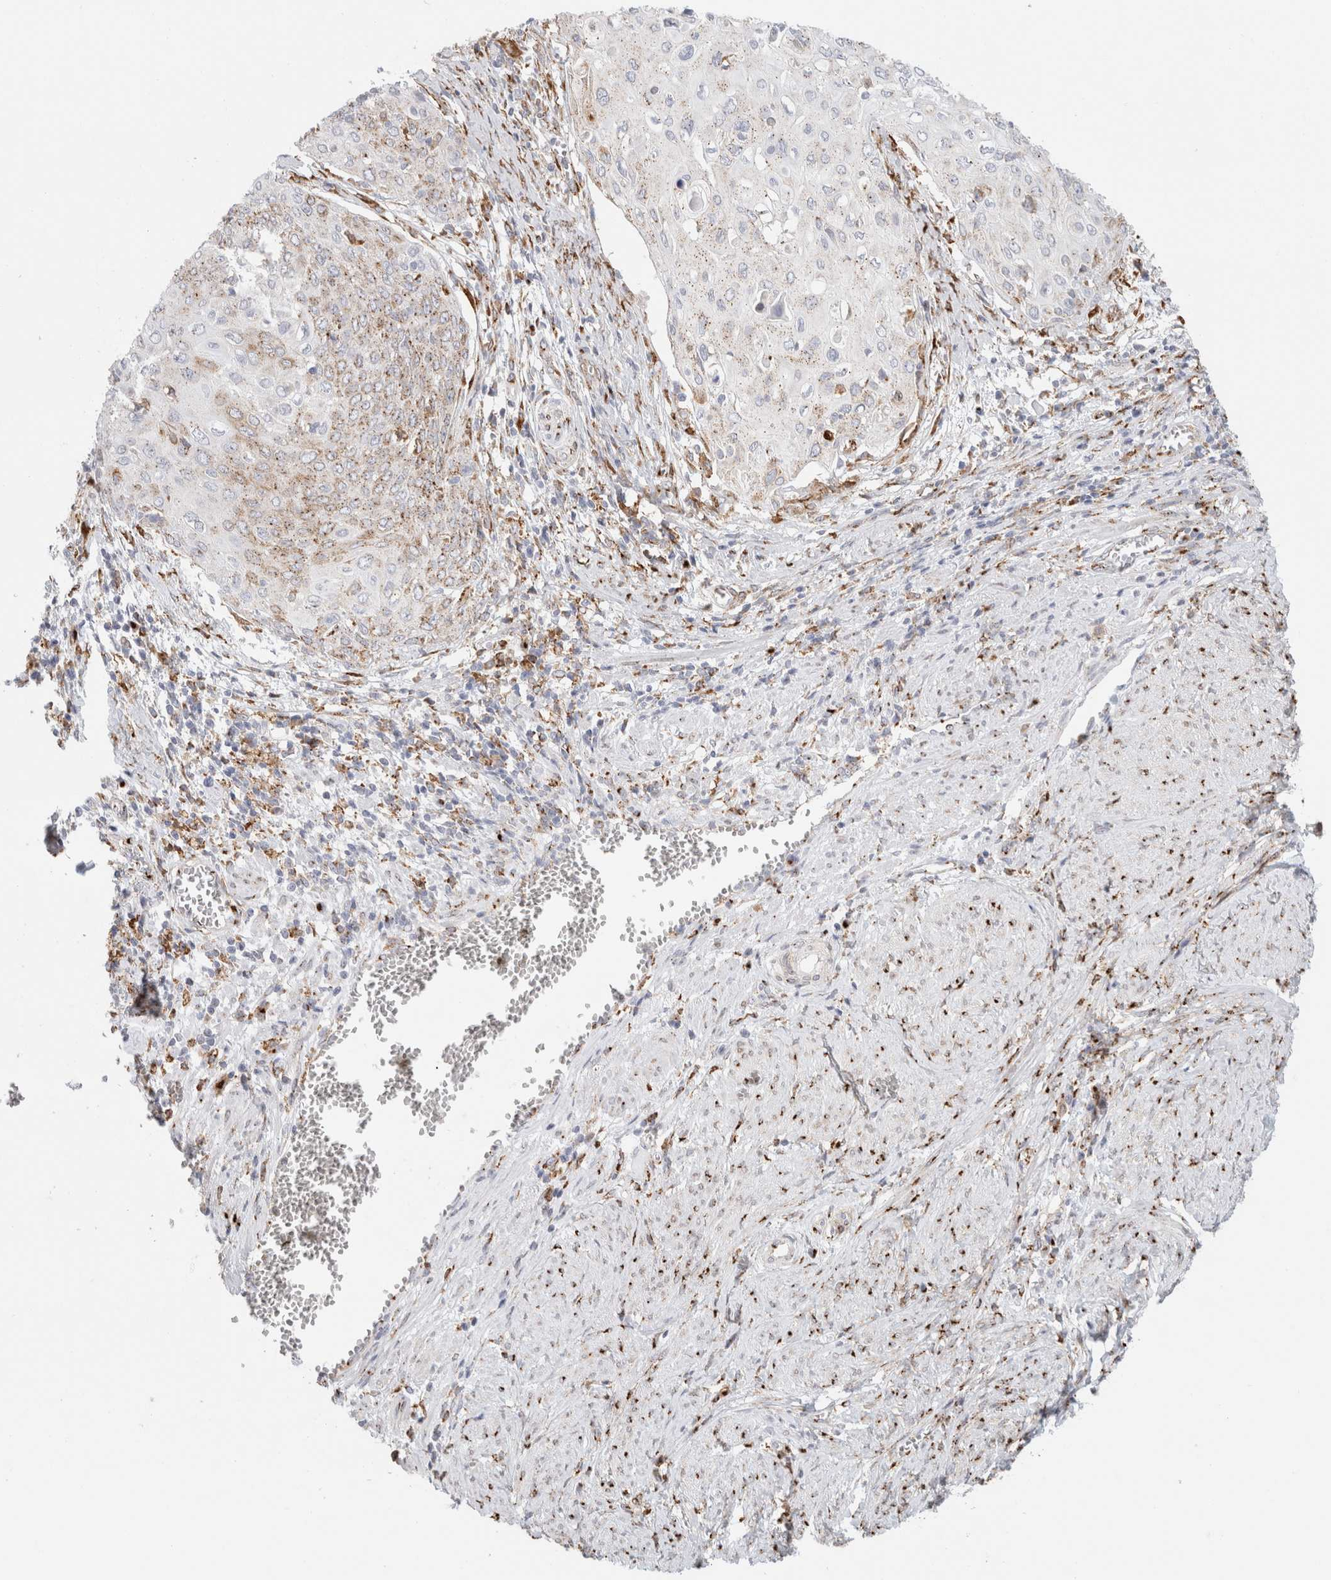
{"staining": {"intensity": "weak", "quantity": "25%-75%", "location": "cytoplasmic/membranous"}, "tissue": "cervical cancer", "cell_type": "Tumor cells", "image_type": "cancer", "snomed": [{"axis": "morphology", "description": "Squamous cell carcinoma, NOS"}, {"axis": "topography", "description": "Cervix"}], "caption": "Tumor cells demonstrate weak cytoplasmic/membranous positivity in approximately 25%-75% of cells in cervical squamous cell carcinoma.", "gene": "MCFD2", "patient": {"sex": "female", "age": 39}}